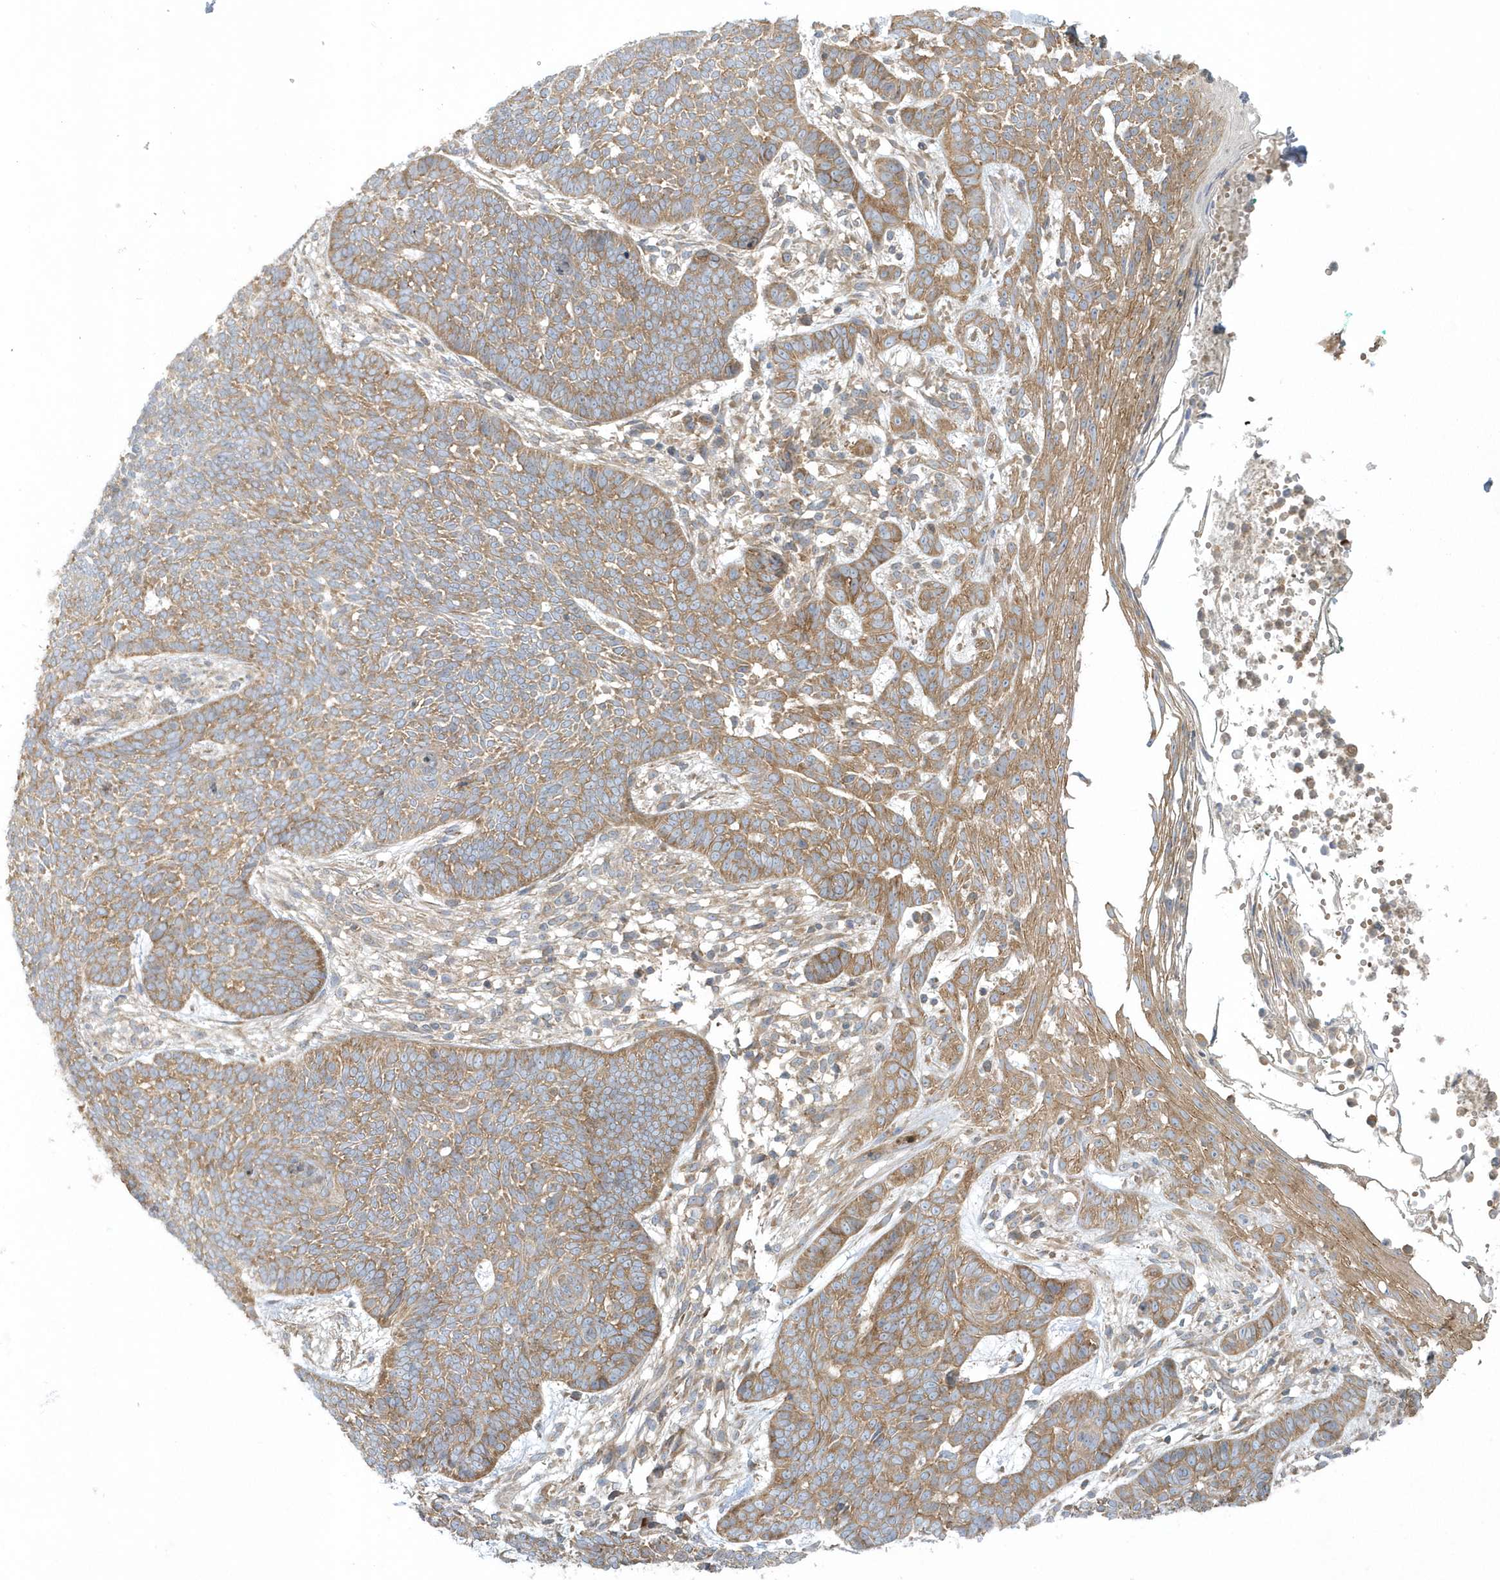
{"staining": {"intensity": "moderate", "quantity": ">75%", "location": "cytoplasmic/membranous"}, "tissue": "skin cancer", "cell_type": "Tumor cells", "image_type": "cancer", "snomed": [{"axis": "morphology", "description": "Normal tissue, NOS"}, {"axis": "morphology", "description": "Basal cell carcinoma"}, {"axis": "topography", "description": "Skin"}], "caption": "Tumor cells reveal moderate cytoplasmic/membranous staining in approximately >75% of cells in skin cancer. (Brightfield microscopy of DAB IHC at high magnification).", "gene": "CNOT10", "patient": {"sex": "male", "age": 64}}